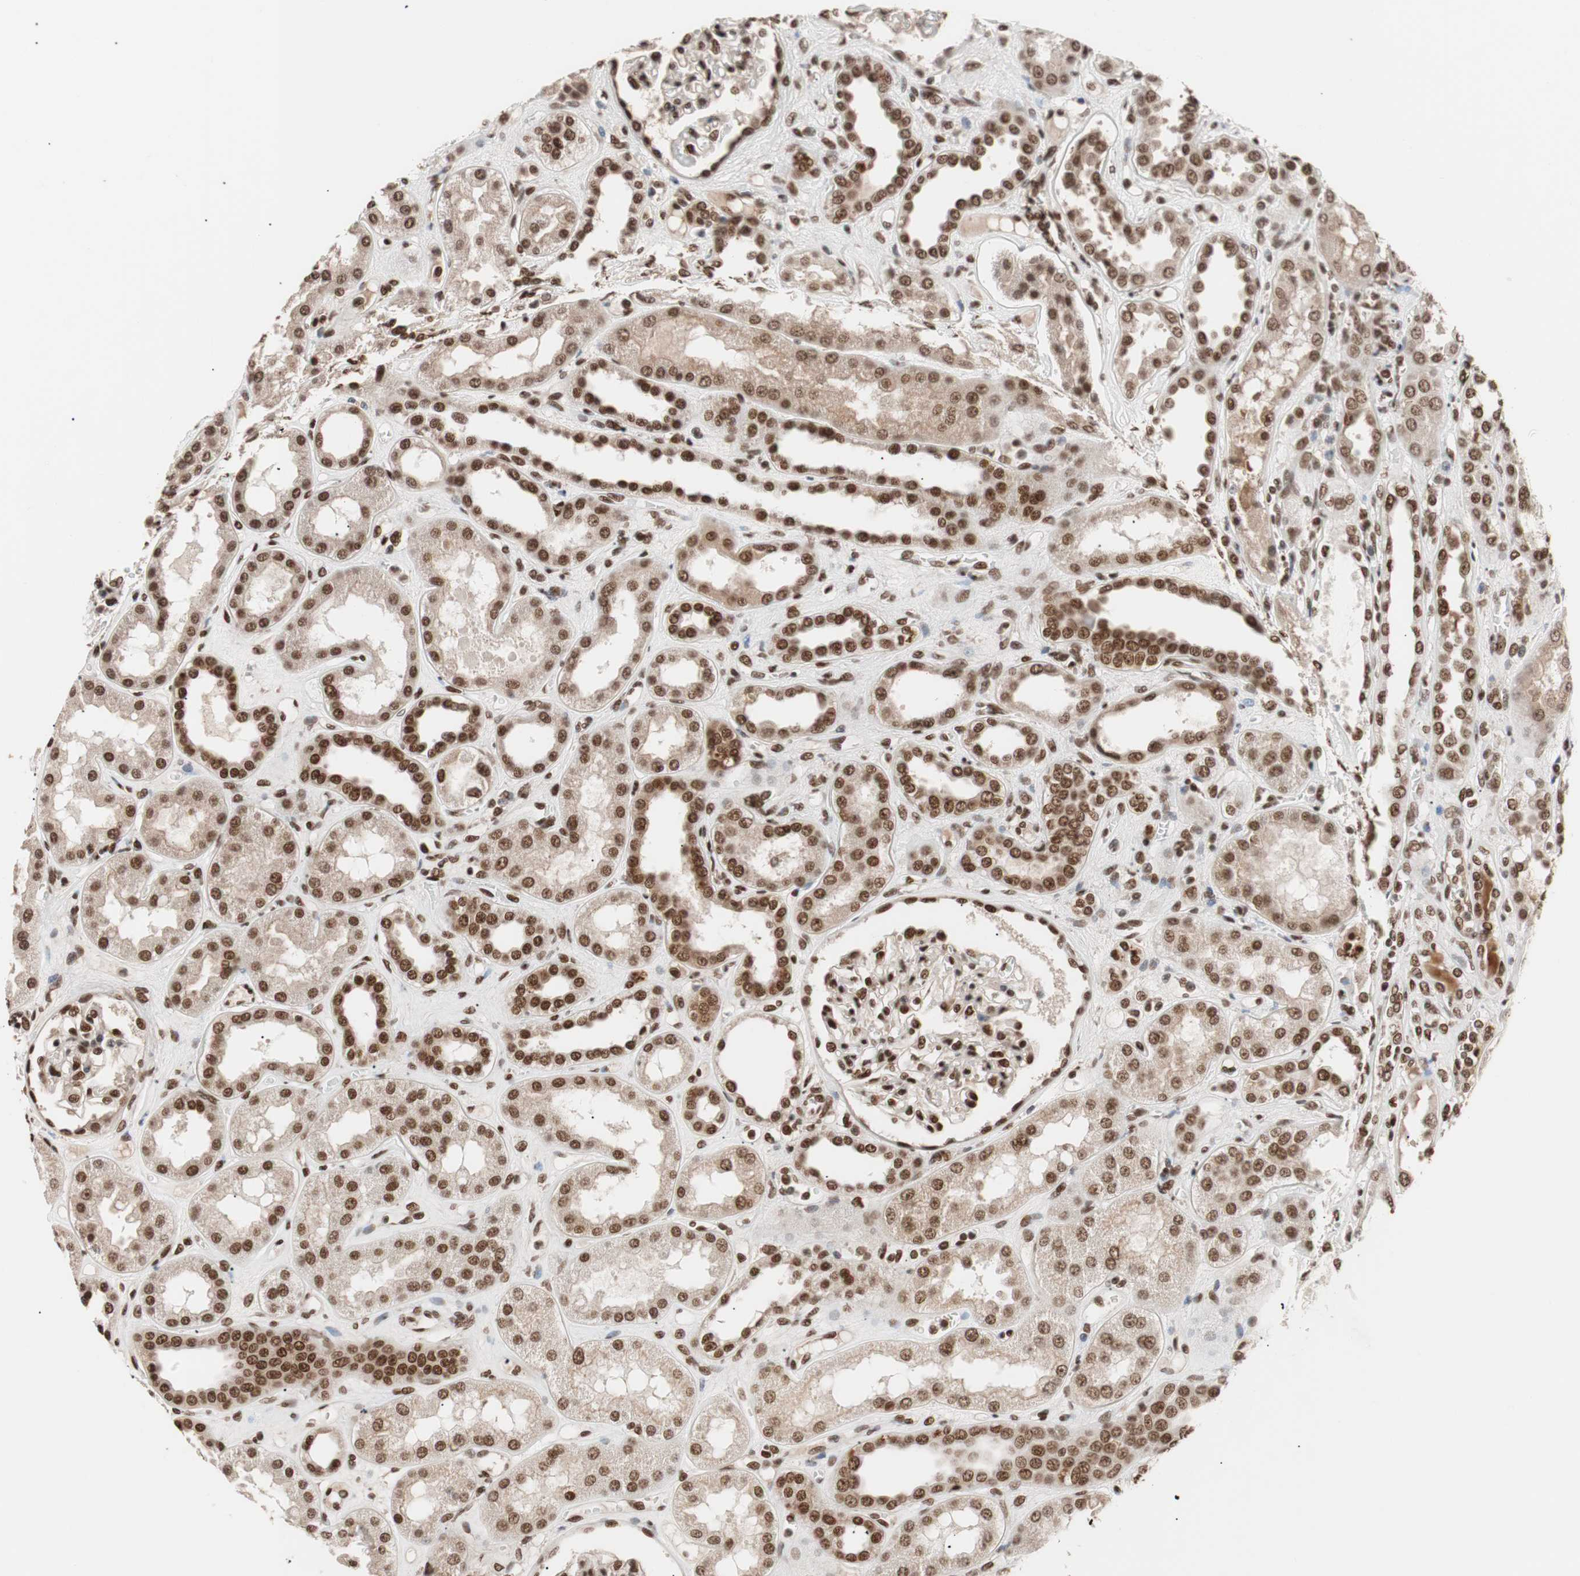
{"staining": {"intensity": "strong", "quantity": ">75%", "location": "nuclear"}, "tissue": "kidney", "cell_type": "Cells in glomeruli", "image_type": "normal", "snomed": [{"axis": "morphology", "description": "Normal tissue, NOS"}, {"axis": "topography", "description": "Kidney"}], "caption": "Benign kidney was stained to show a protein in brown. There is high levels of strong nuclear positivity in about >75% of cells in glomeruli.", "gene": "CHAMP1", "patient": {"sex": "male", "age": 59}}